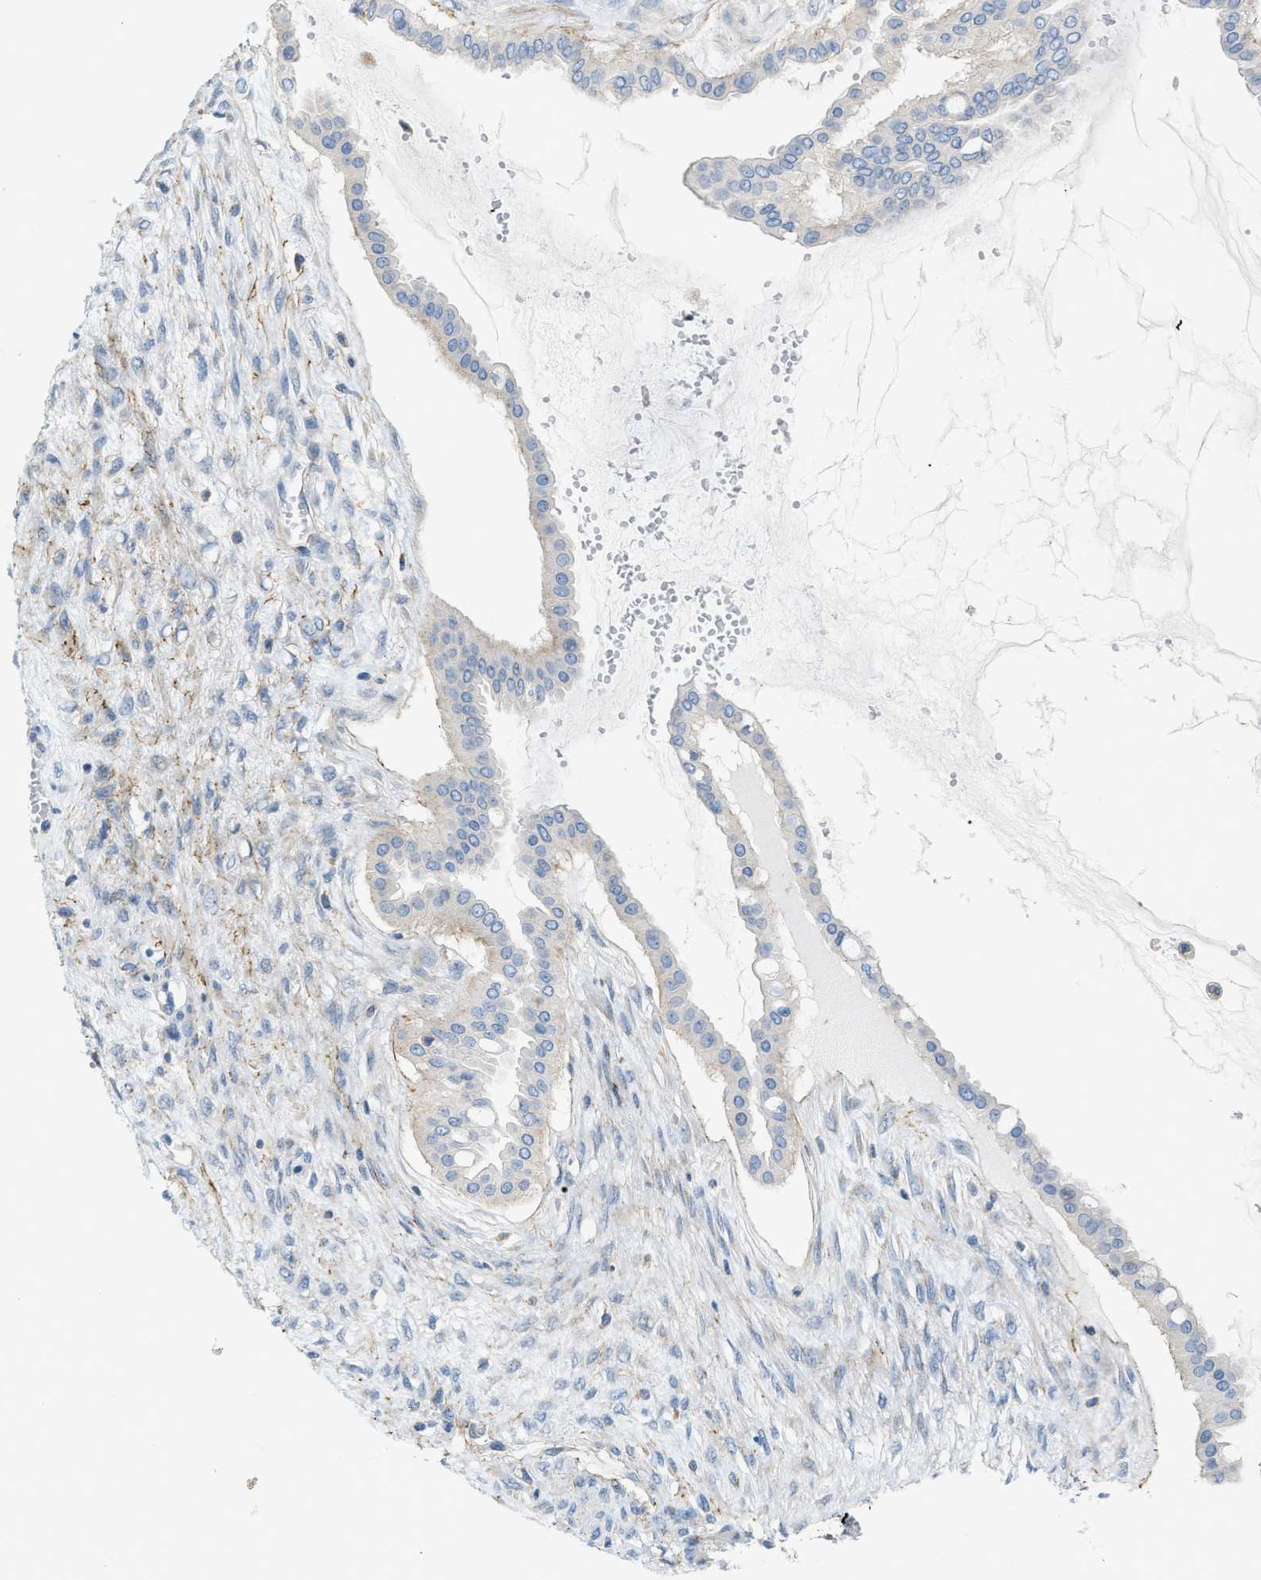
{"staining": {"intensity": "negative", "quantity": "none", "location": "none"}, "tissue": "ovarian cancer", "cell_type": "Tumor cells", "image_type": "cancer", "snomed": [{"axis": "morphology", "description": "Cystadenocarcinoma, mucinous, NOS"}, {"axis": "topography", "description": "Ovary"}], "caption": "A photomicrograph of mucinous cystadenocarcinoma (ovarian) stained for a protein reveals no brown staining in tumor cells. The staining was performed using DAB to visualize the protein expression in brown, while the nuclei were stained in blue with hematoxylin (Magnification: 20x).", "gene": "LMBRD1", "patient": {"sex": "female", "age": 73}}